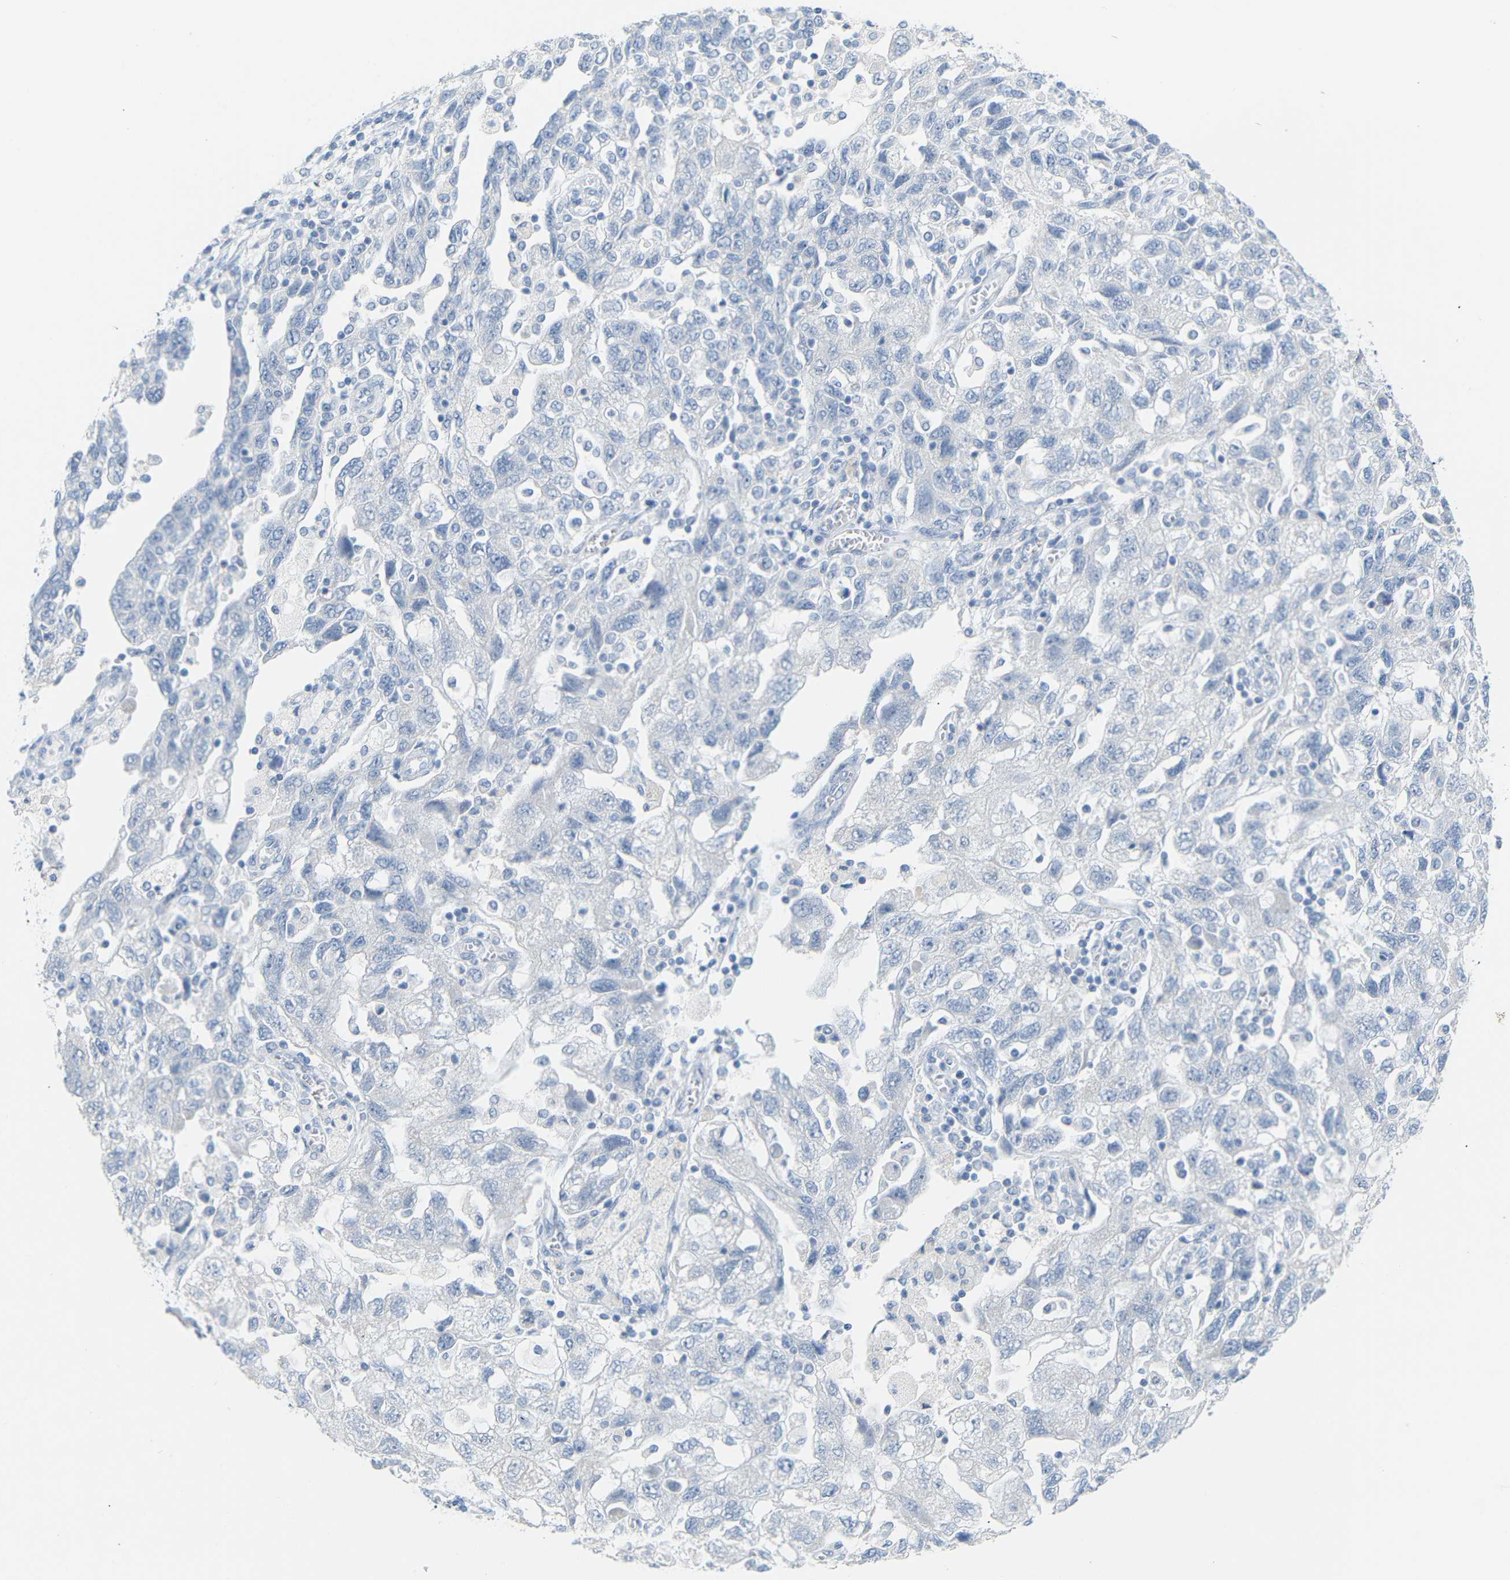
{"staining": {"intensity": "negative", "quantity": "none", "location": "none"}, "tissue": "ovarian cancer", "cell_type": "Tumor cells", "image_type": "cancer", "snomed": [{"axis": "morphology", "description": "Carcinoma, NOS"}, {"axis": "morphology", "description": "Cystadenocarcinoma, serous, NOS"}, {"axis": "topography", "description": "Ovary"}], "caption": "Image shows no protein expression in tumor cells of ovarian cancer tissue. (Brightfield microscopy of DAB (3,3'-diaminobenzidine) IHC at high magnification).", "gene": "OPN1SW", "patient": {"sex": "female", "age": 69}}